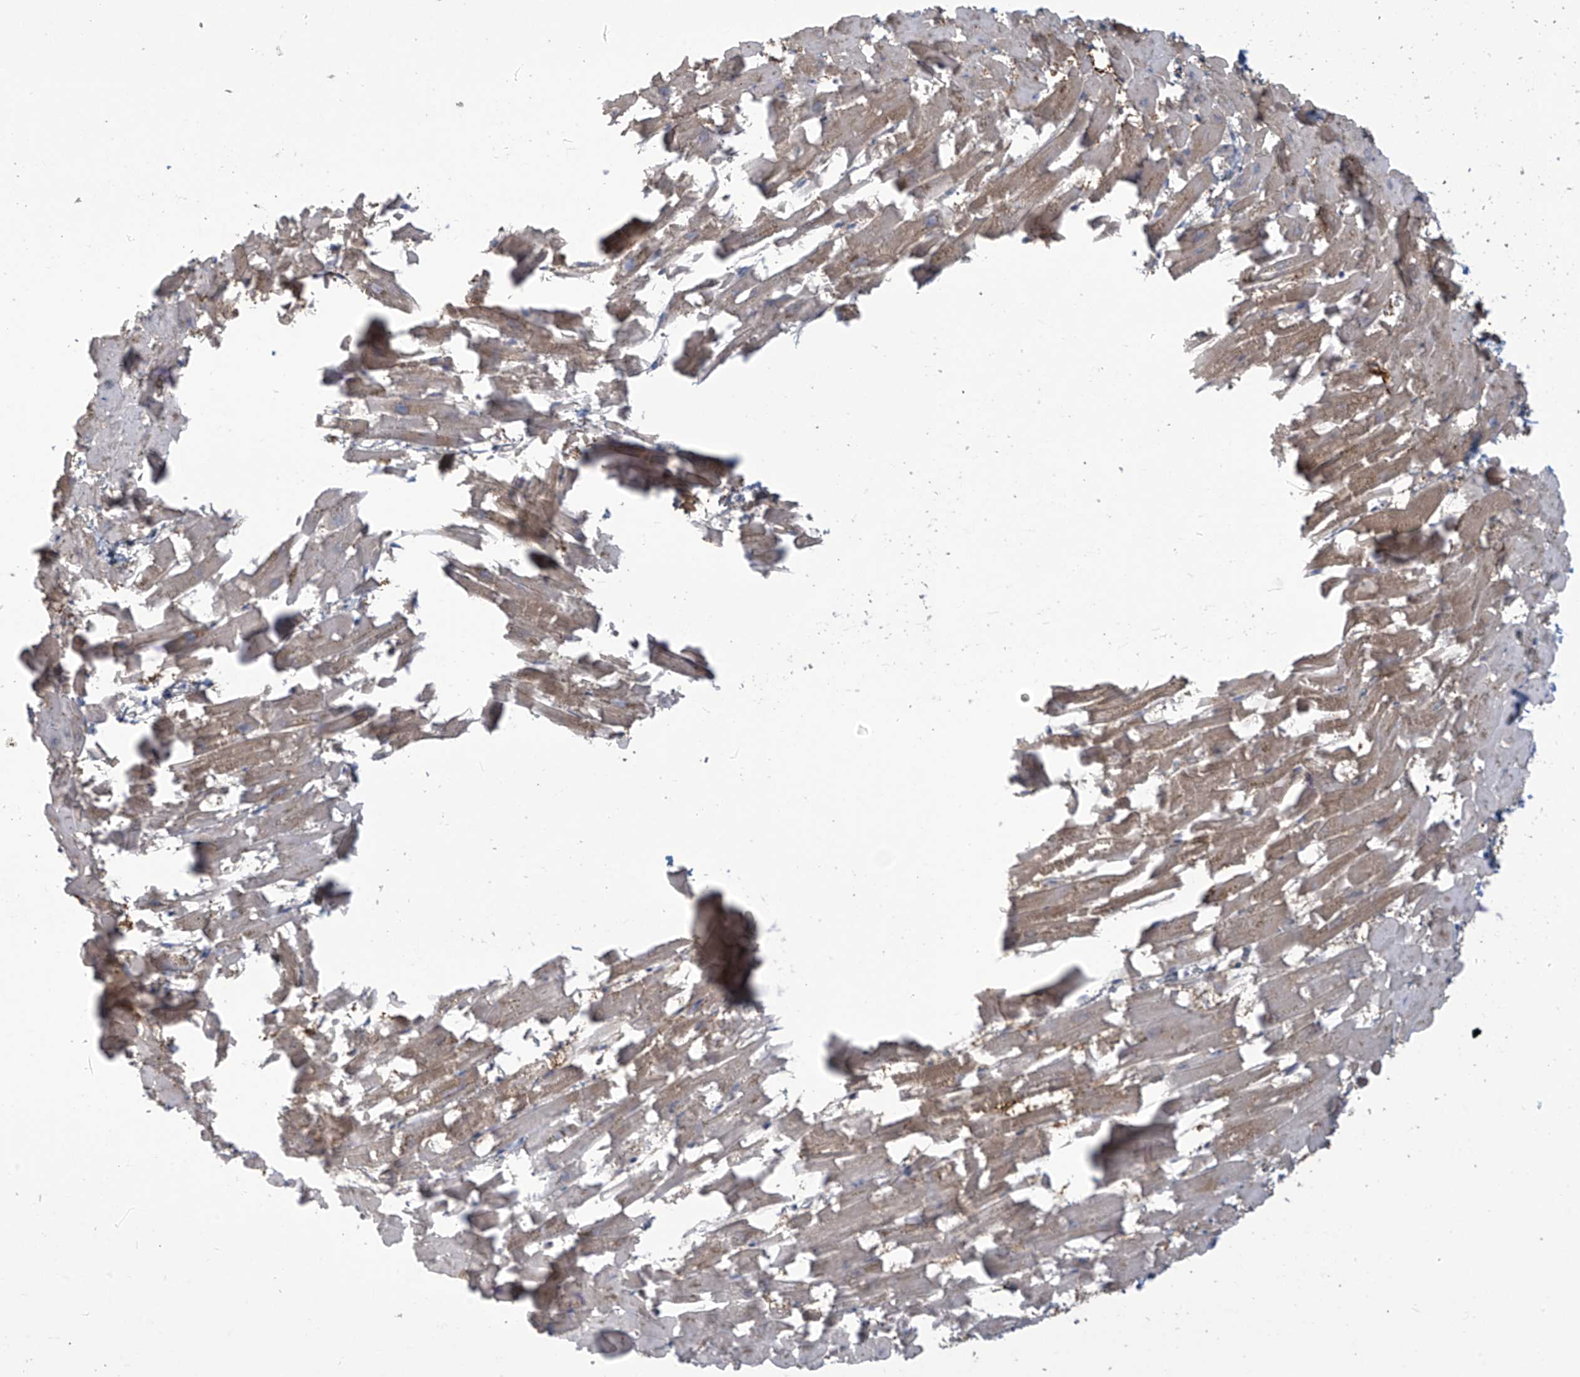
{"staining": {"intensity": "moderate", "quantity": "25%-75%", "location": "cytoplasmic/membranous"}, "tissue": "heart muscle", "cell_type": "Cardiomyocytes", "image_type": "normal", "snomed": [{"axis": "morphology", "description": "Normal tissue, NOS"}, {"axis": "topography", "description": "Heart"}], "caption": "High-power microscopy captured an immunohistochemistry micrograph of unremarkable heart muscle, revealing moderate cytoplasmic/membranous positivity in approximately 25%-75% of cardiomyocytes. The protein is stained brown, and the nuclei are stained in blue (DAB (3,3'-diaminobenzidine) IHC with brightfield microscopy, high magnification).", "gene": "TAGAP", "patient": {"sex": "female", "age": 64}}